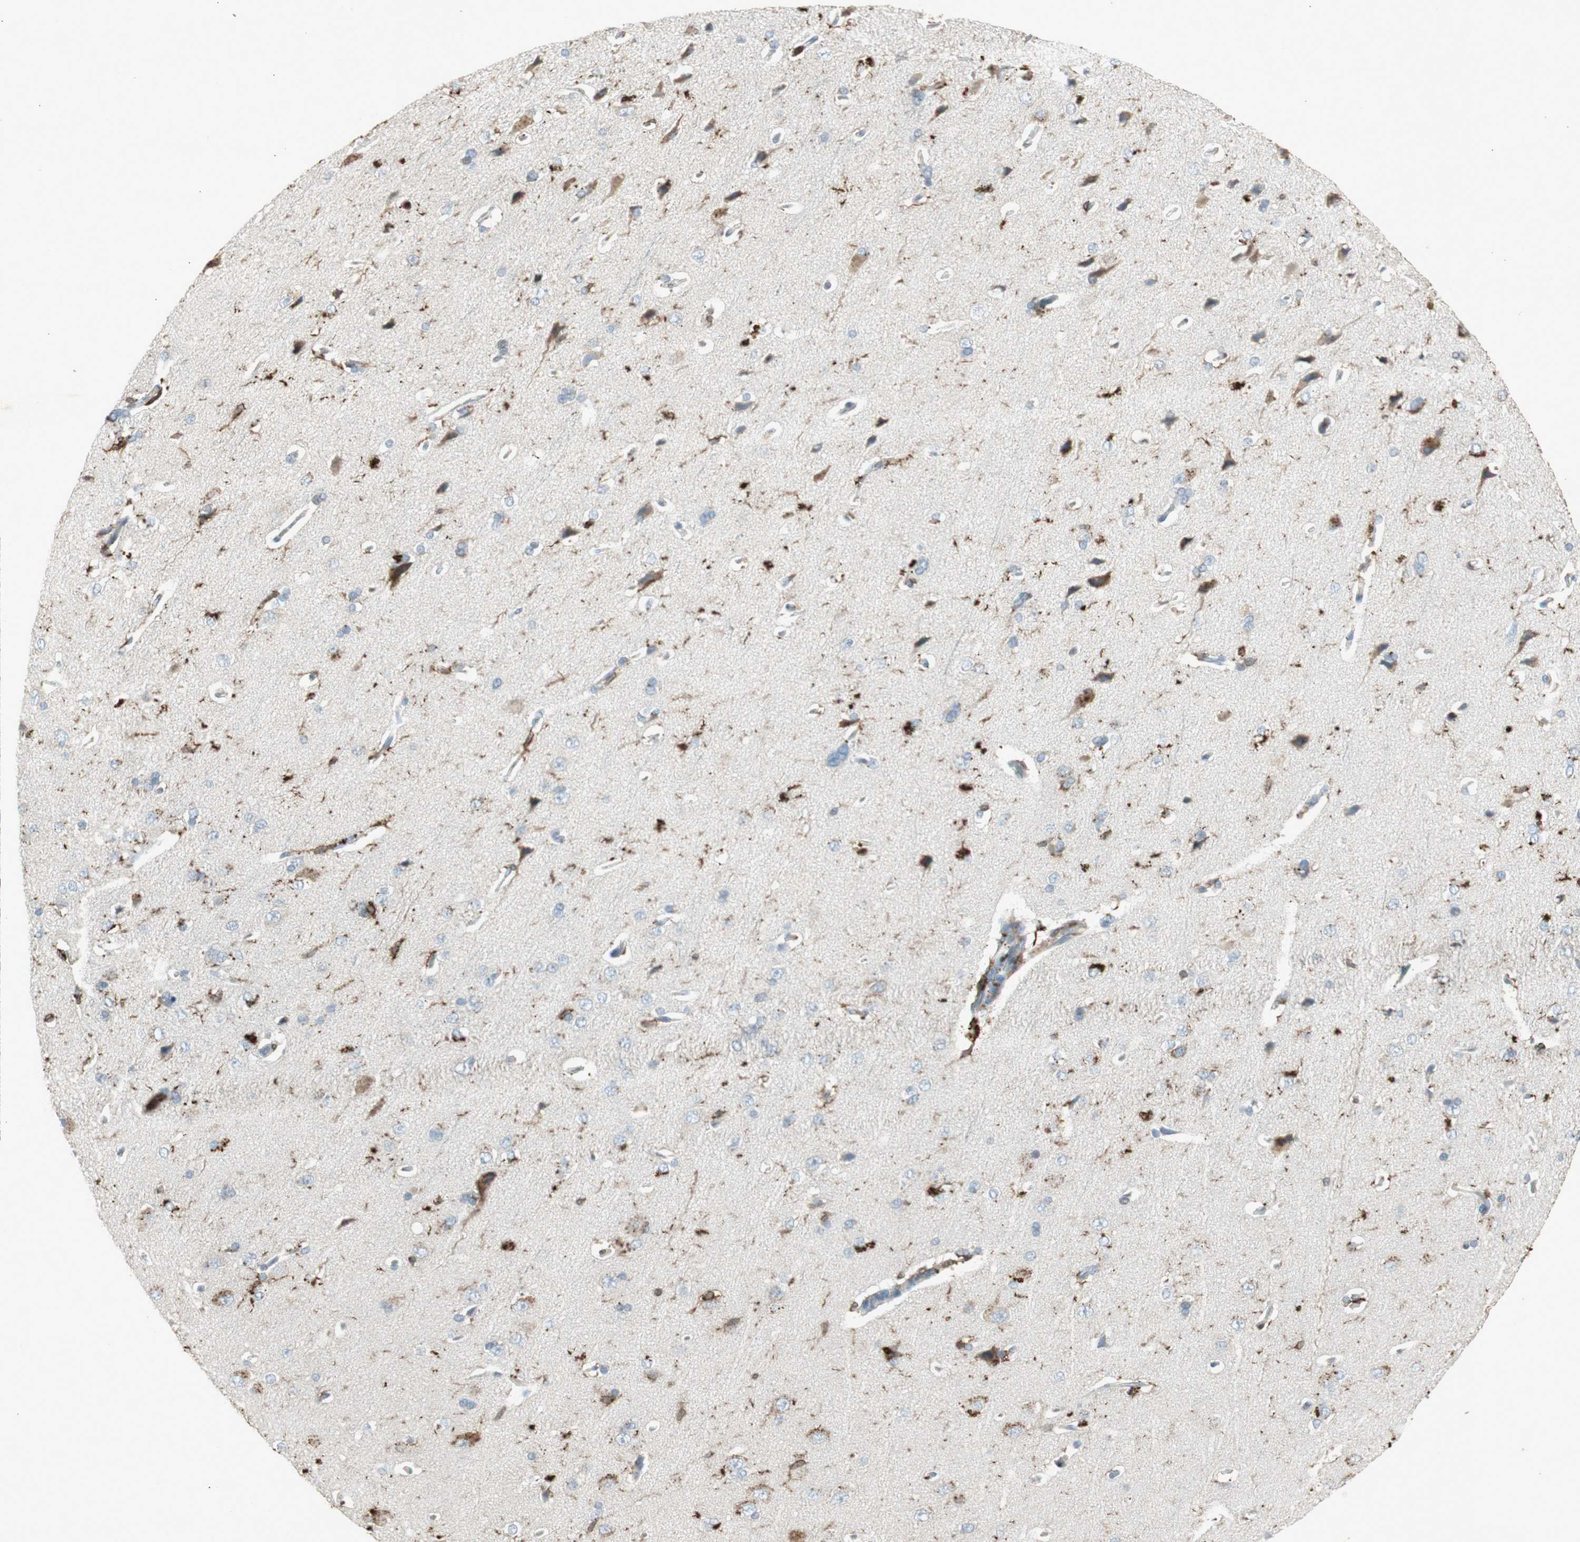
{"staining": {"intensity": "moderate", "quantity": "<25%", "location": "cytoplasmic/membranous"}, "tissue": "cerebral cortex", "cell_type": "Endothelial cells", "image_type": "normal", "snomed": [{"axis": "morphology", "description": "Normal tissue, NOS"}, {"axis": "topography", "description": "Cerebral cortex"}], "caption": "Protein staining exhibits moderate cytoplasmic/membranous staining in approximately <25% of endothelial cells in unremarkable cerebral cortex. (Stains: DAB (3,3'-diaminobenzidine) in brown, nuclei in blue, Microscopy: brightfield microscopy at high magnification).", "gene": "TYROBP", "patient": {"sex": "male", "age": 62}}